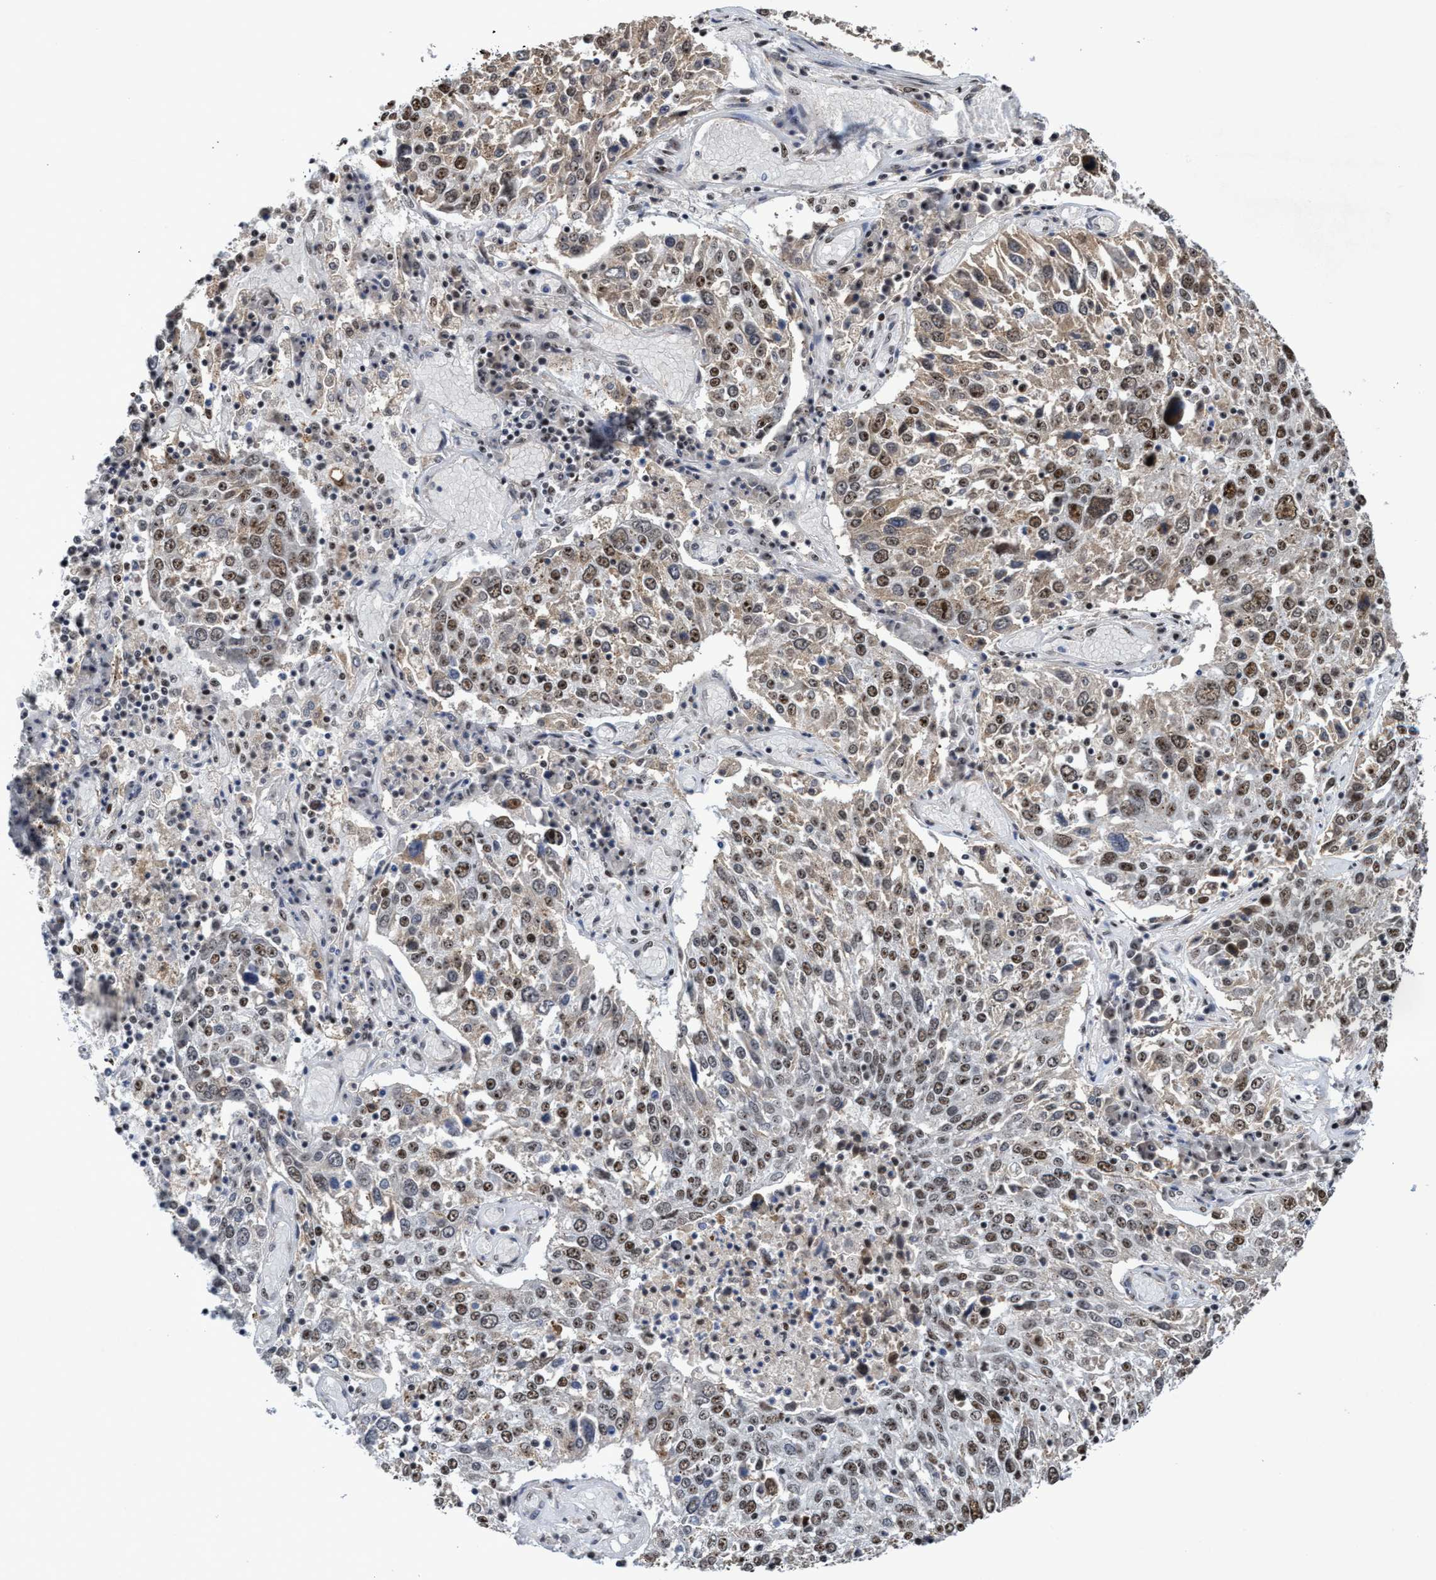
{"staining": {"intensity": "moderate", "quantity": ">75%", "location": "cytoplasmic/membranous,nuclear"}, "tissue": "lung cancer", "cell_type": "Tumor cells", "image_type": "cancer", "snomed": [{"axis": "morphology", "description": "Squamous cell carcinoma, NOS"}, {"axis": "topography", "description": "Lung"}], "caption": "A brown stain labels moderate cytoplasmic/membranous and nuclear expression of a protein in human lung cancer (squamous cell carcinoma) tumor cells.", "gene": "EFCAB10", "patient": {"sex": "male", "age": 65}}